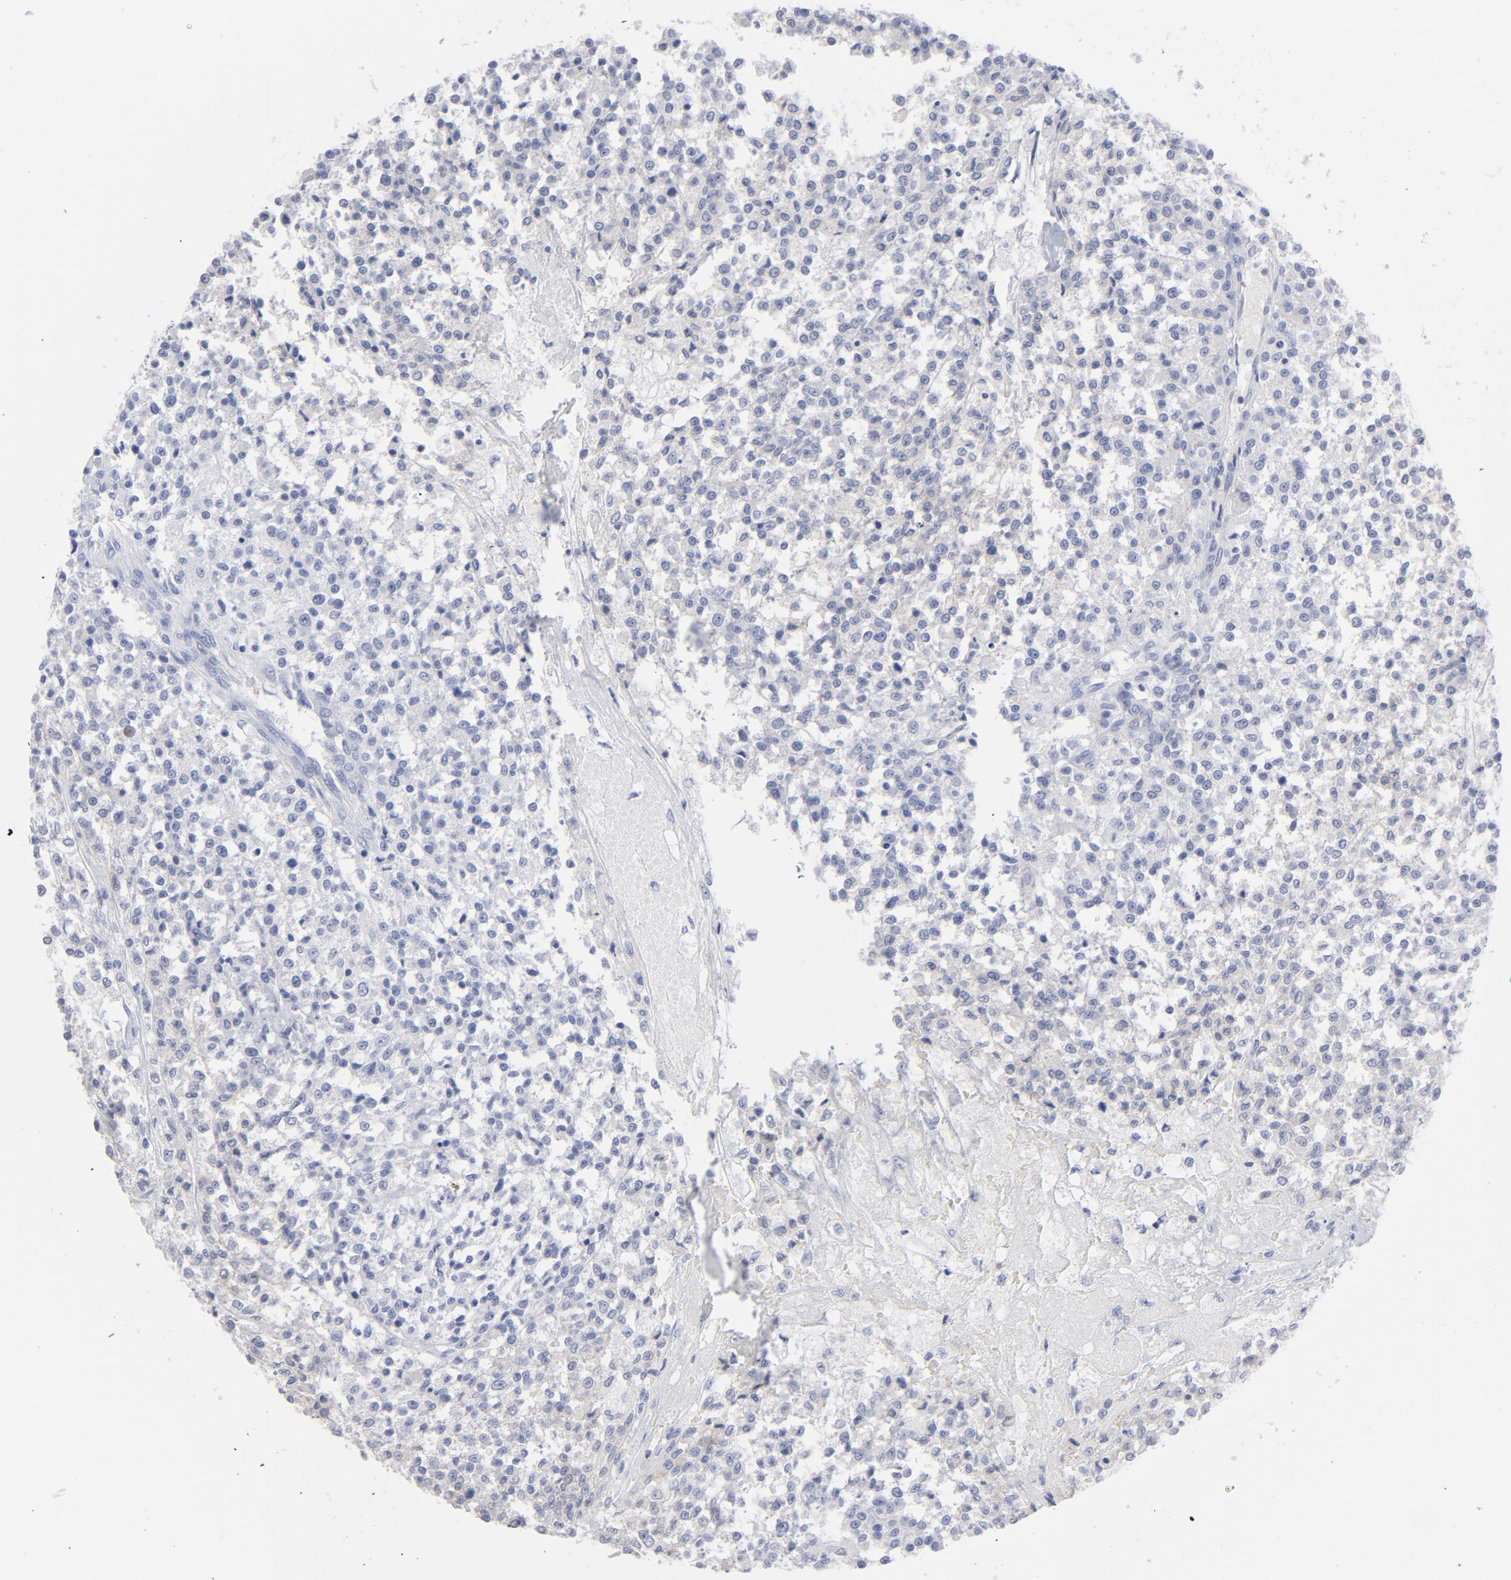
{"staining": {"intensity": "negative", "quantity": "none", "location": "none"}, "tissue": "testis cancer", "cell_type": "Tumor cells", "image_type": "cancer", "snomed": [{"axis": "morphology", "description": "Seminoma, NOS"}, {"axis": "topography", "description": "Testis"}], "caption": "This photomicrograph is of testis cancer (seminoma) stained with IHC to label a protein in brown with the nuclei are counter-stained blue. There is no staining in tumor cells. (Stains: DAB IHC with hematoxylin counter stain, Microscopy: brightfield microscopy at high magnification).", "gene": "P2RY8", "patient": {"sex": "male", "age": 59}}